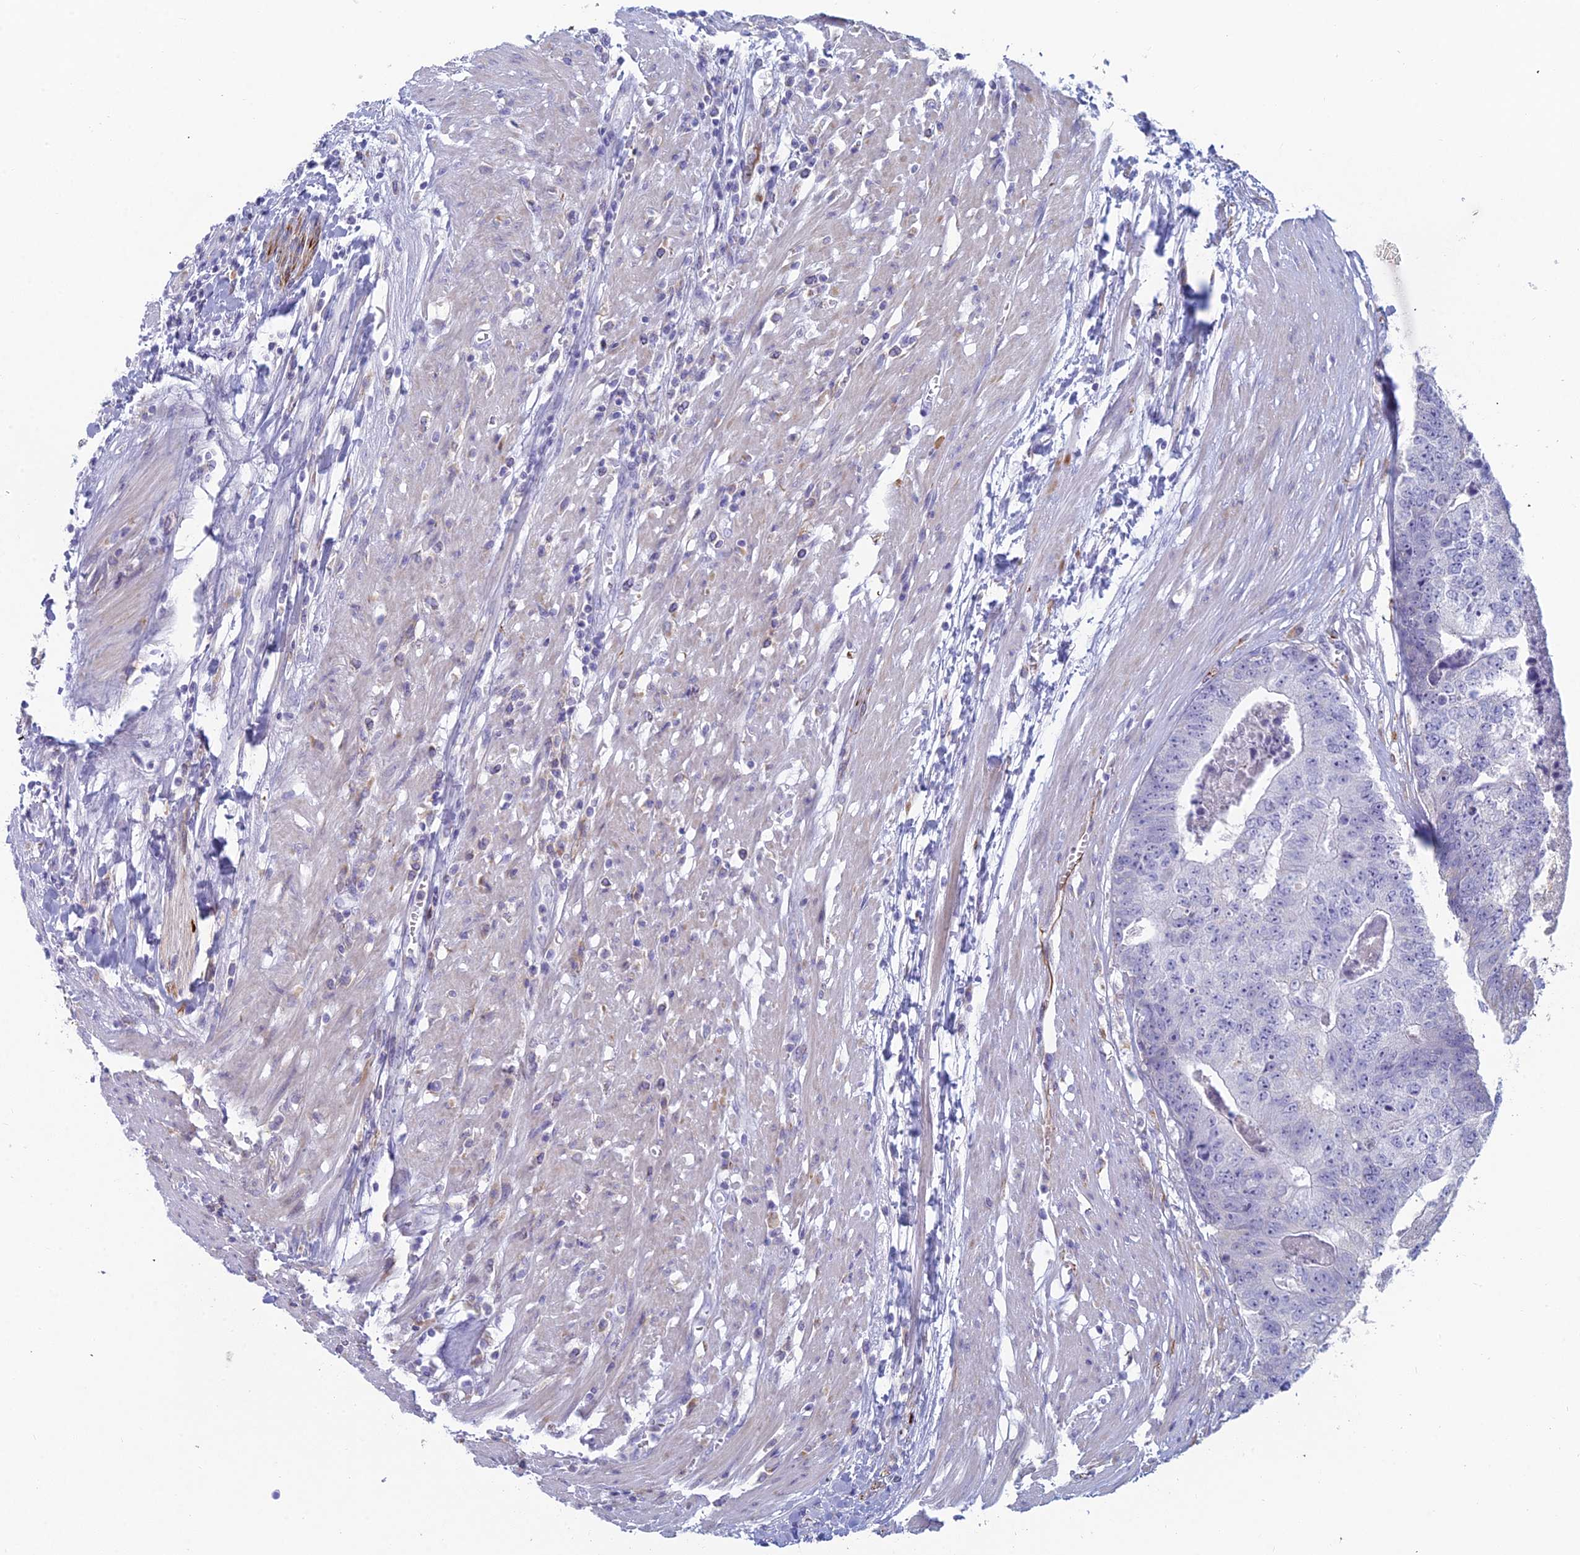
{"staining": {"intensity": "negative", "quantity": "none", "location": "none"}, "tissue": "colorectal cancer", "cell_type": "Tumor cells", "image_type": "cancer", "snomed": [{"axis": "morphology", "description": "Adenocarcinoma, NOS"}, {"axis": "topography", "description": "Colon"}], "caption": "This is an immunohistochemistry histopathology image of human colorectal cancer. There is no positivity in tumor cells.", "gene": "FERD3L", "patient": {"sex": "female", "age": 67}}